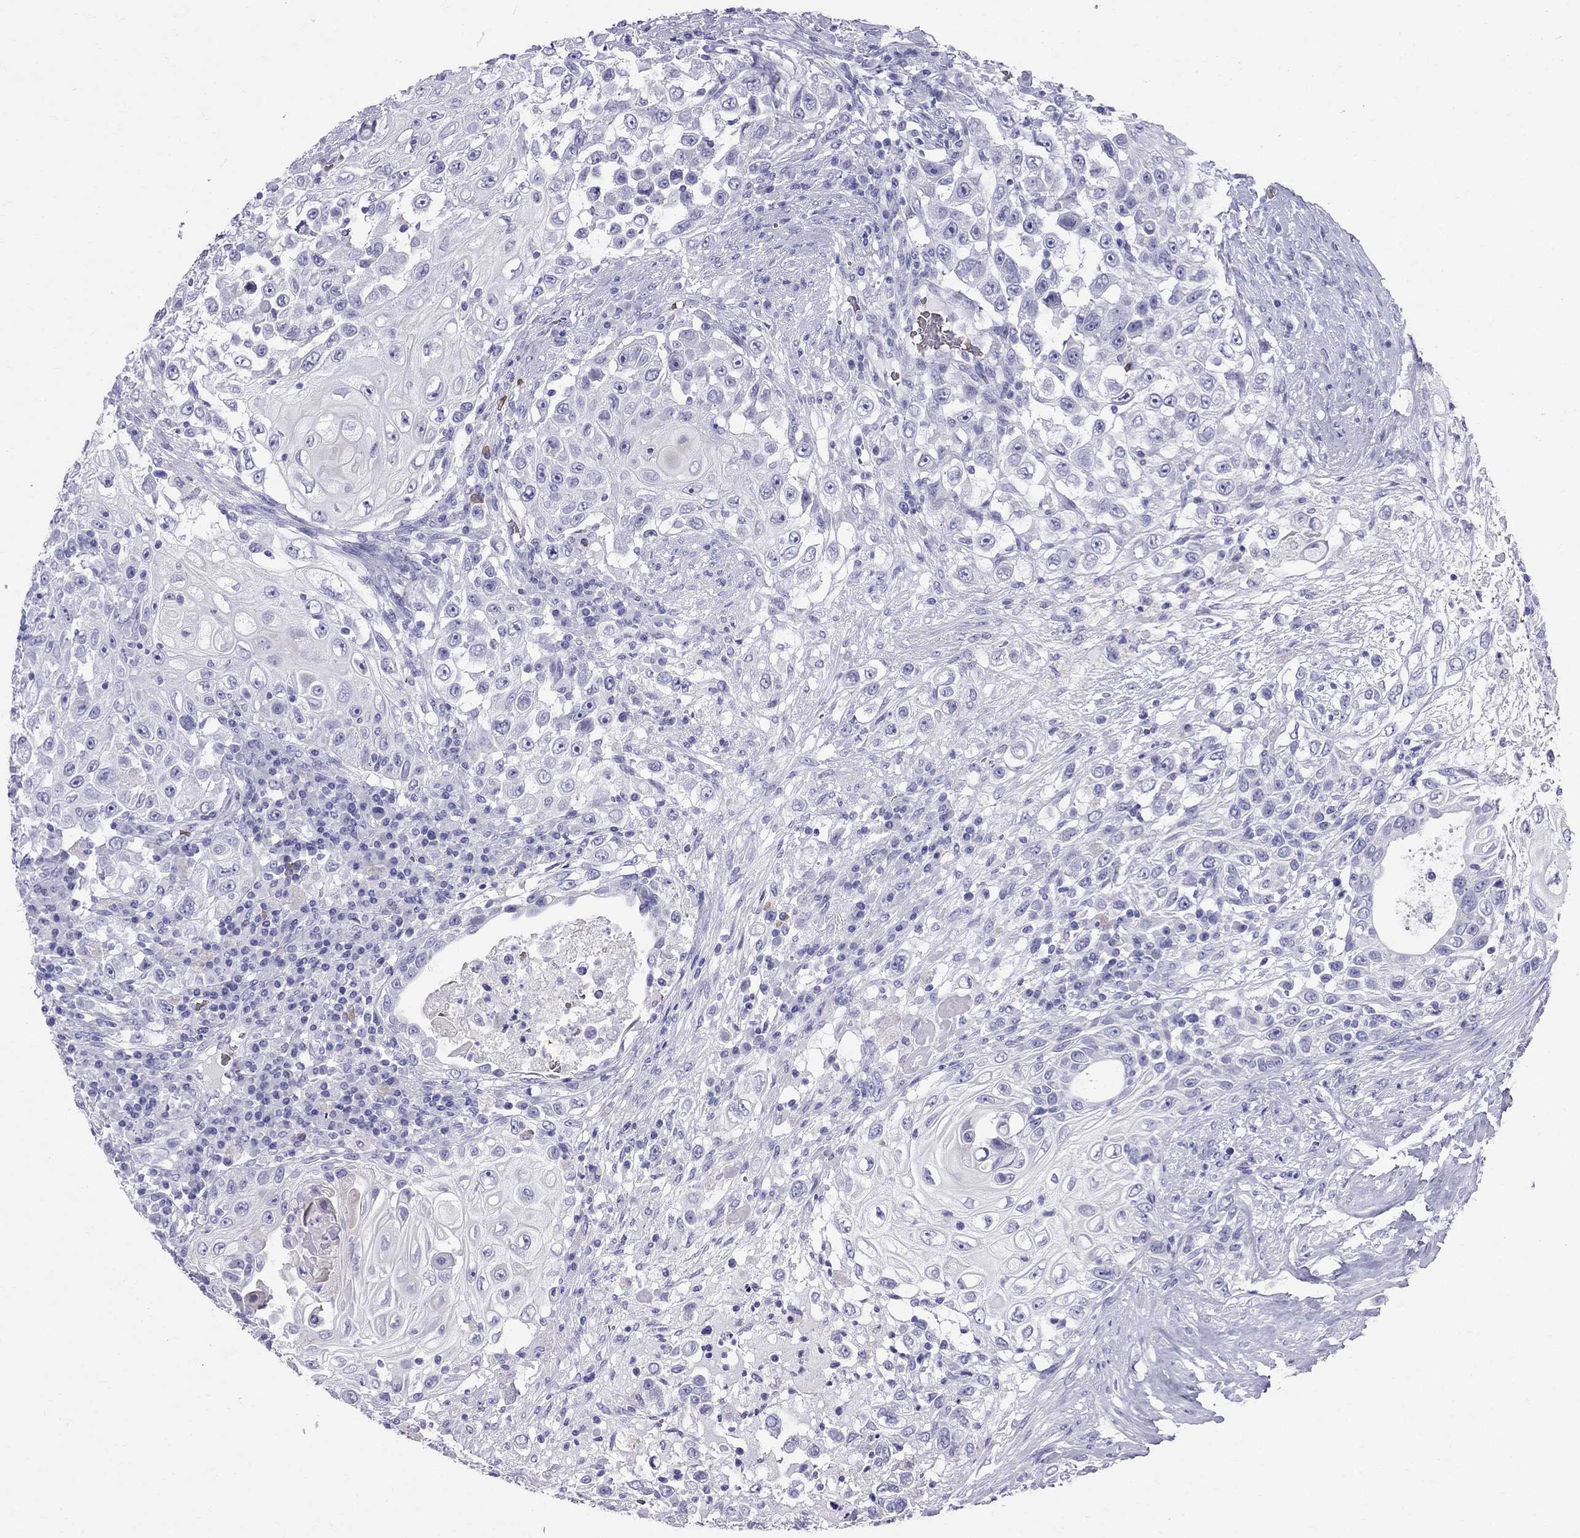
{"staining": {"intensity": "negative", "quantity": "none", "location": "none"}, "tissue": "urothelial cancer", "cell_type": "Tumor cells", "image_type": "cancer", "snomed": [{"axis": "morphology", "description": "Urothelial carcinoma, High grade"}, {"axis": "topography", "description": "Urinary bladder"}], "caption": "Immunohistochemistry photomicrograph of neoplastic tissue: high-grade urothelial carcinoma stained with DAB (3,3'-diaminobenzidine) shows no significant protein staining in tumor cells. Nuclei are stained in blue.", "gene": "DNAAF6", "patient": {"sex": "female", "age": 56}}